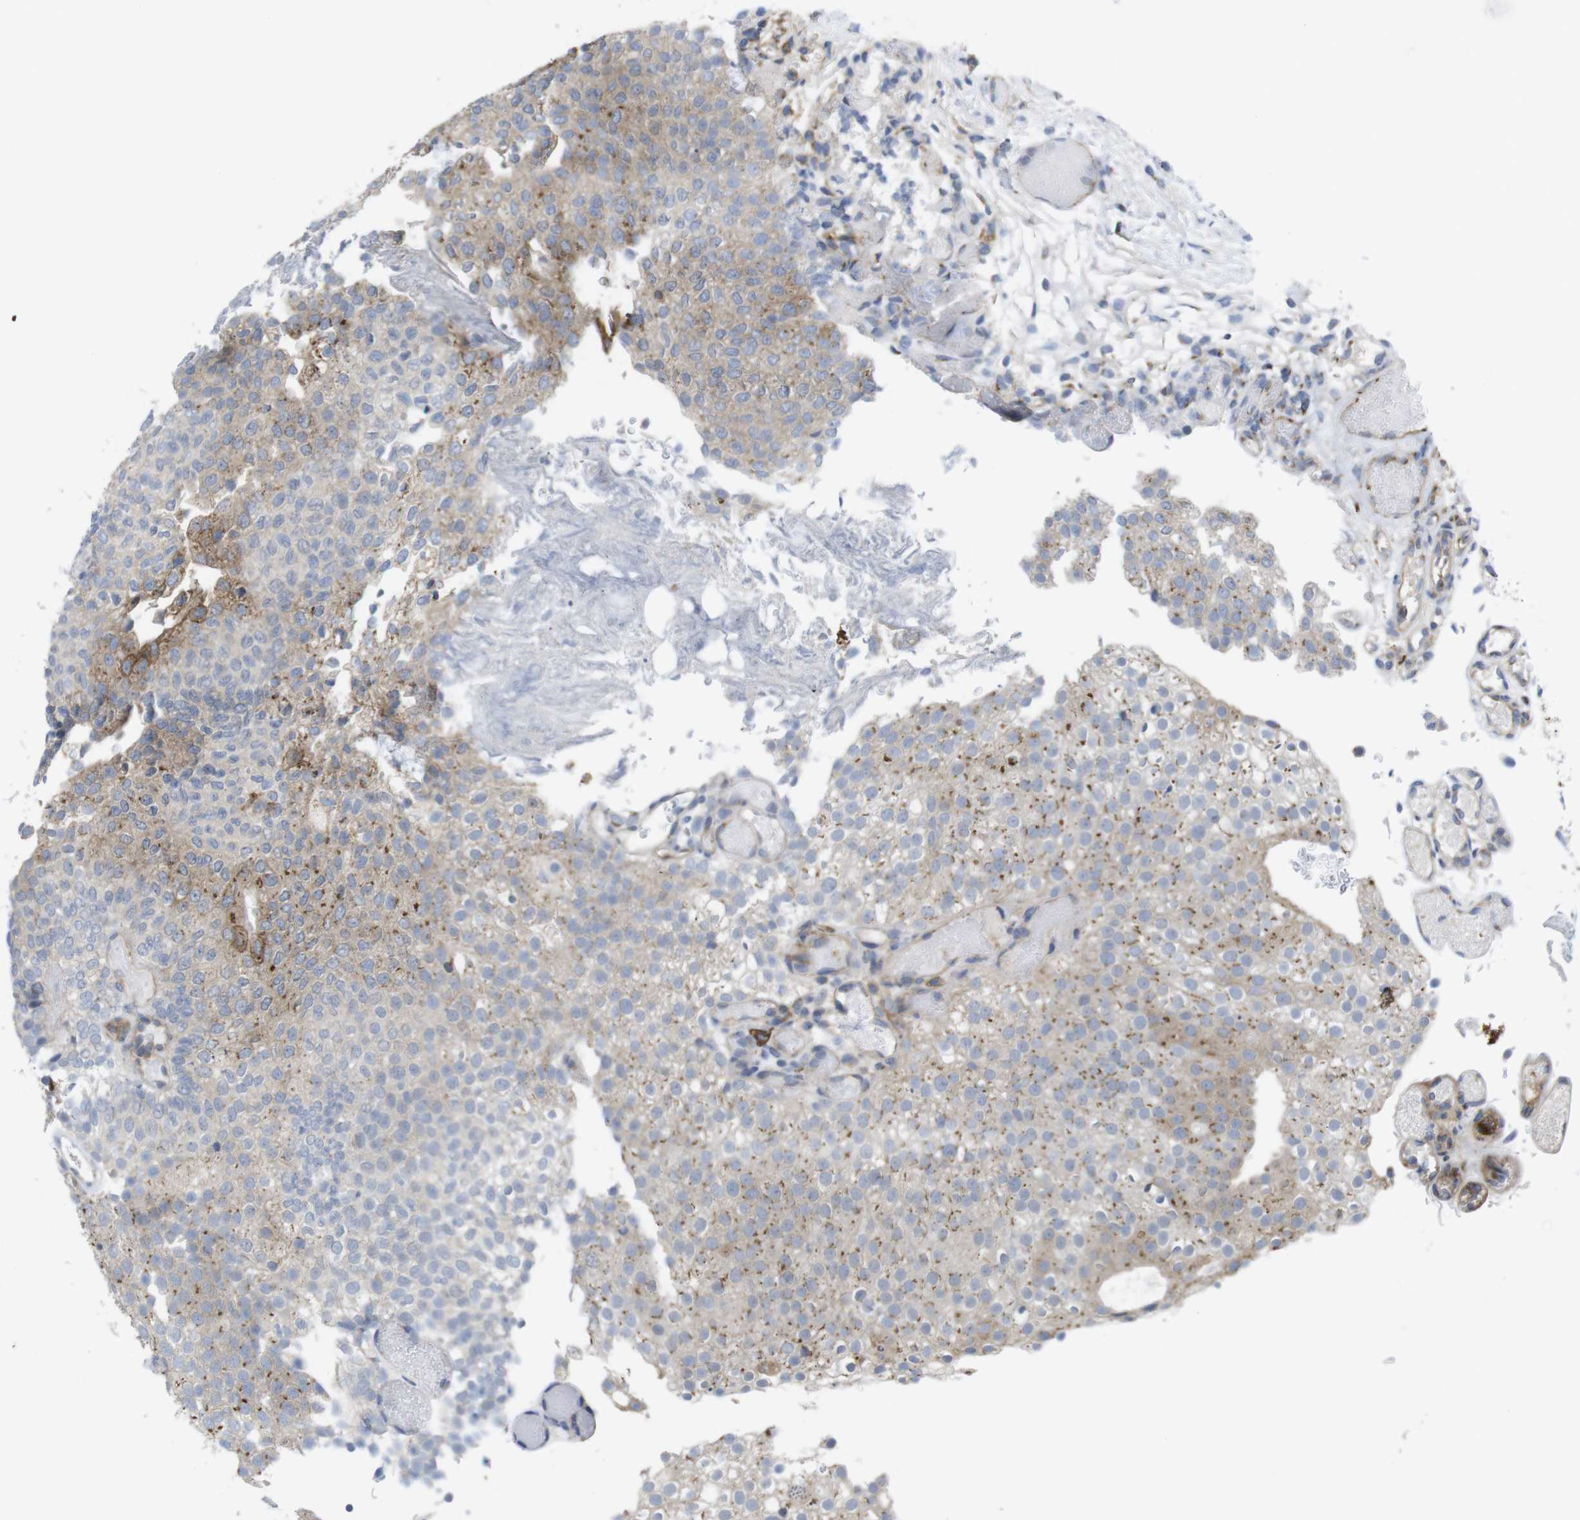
{"staining": {"intensity": "weak", "quantity": "25%-75%", "location": "cytoplasmic/membranous"}, "tissue": "urothelial cancer", "cell_type": "Tumor cells", "image_type": "cancer", "snomed": [{"axis": "morphology", "description": "Urothelial carcinoma, Low grade"}, {"axis": "topography", "description": "Urinary bladder"}], "caption": "This histopathology image demonstrates immunohistochemistry staining of human urothelial cancer, with low weak cytoplasmic/membranous staining in approximately 25%-75% of tumor cells.", "gene": "CCR6", "patient": {"sex": "male", "age": 78}}